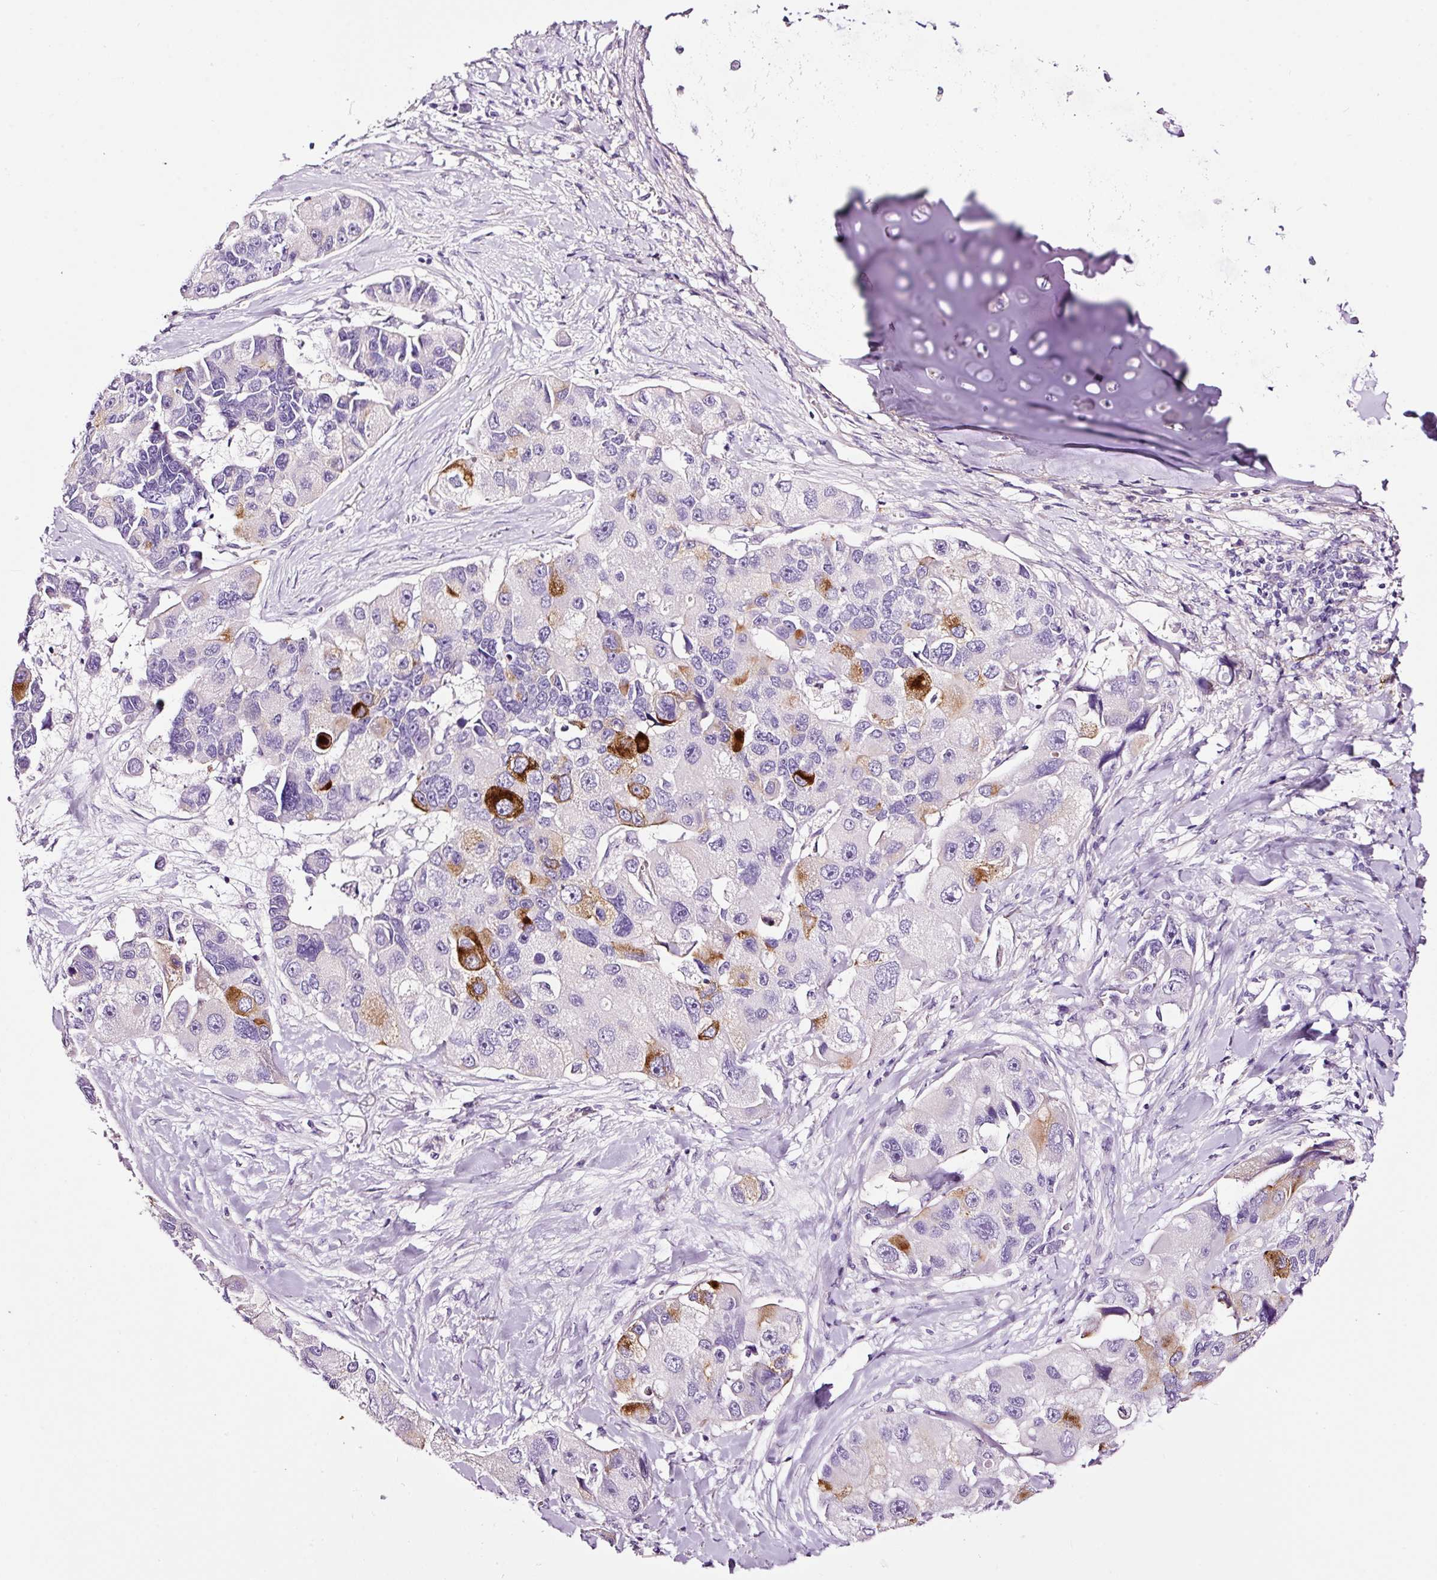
{"staining": {"intensity": "strong", "quantity": "<25%", "location": "cytoplasmic/membranous"}, "tissue": "lung cancer", "cell_type": "Tumor cells", "image_type": "cancer", "snomed": [{"axis": "morphology", "description": "Adenocarcinoma, NOS"}, {"axis": "topography", "description": "Lung"}], "caption": "The image displays immunohistochemical staining of adenocarcinoma (lung). There is strong cytoplasmic/membranous staining is present in about <25% of tumor cells. (DAB IHC with brightfield microscopy, high magnification).", "gene": "PAM", "patient": {"sex": "female", "age": 54}}